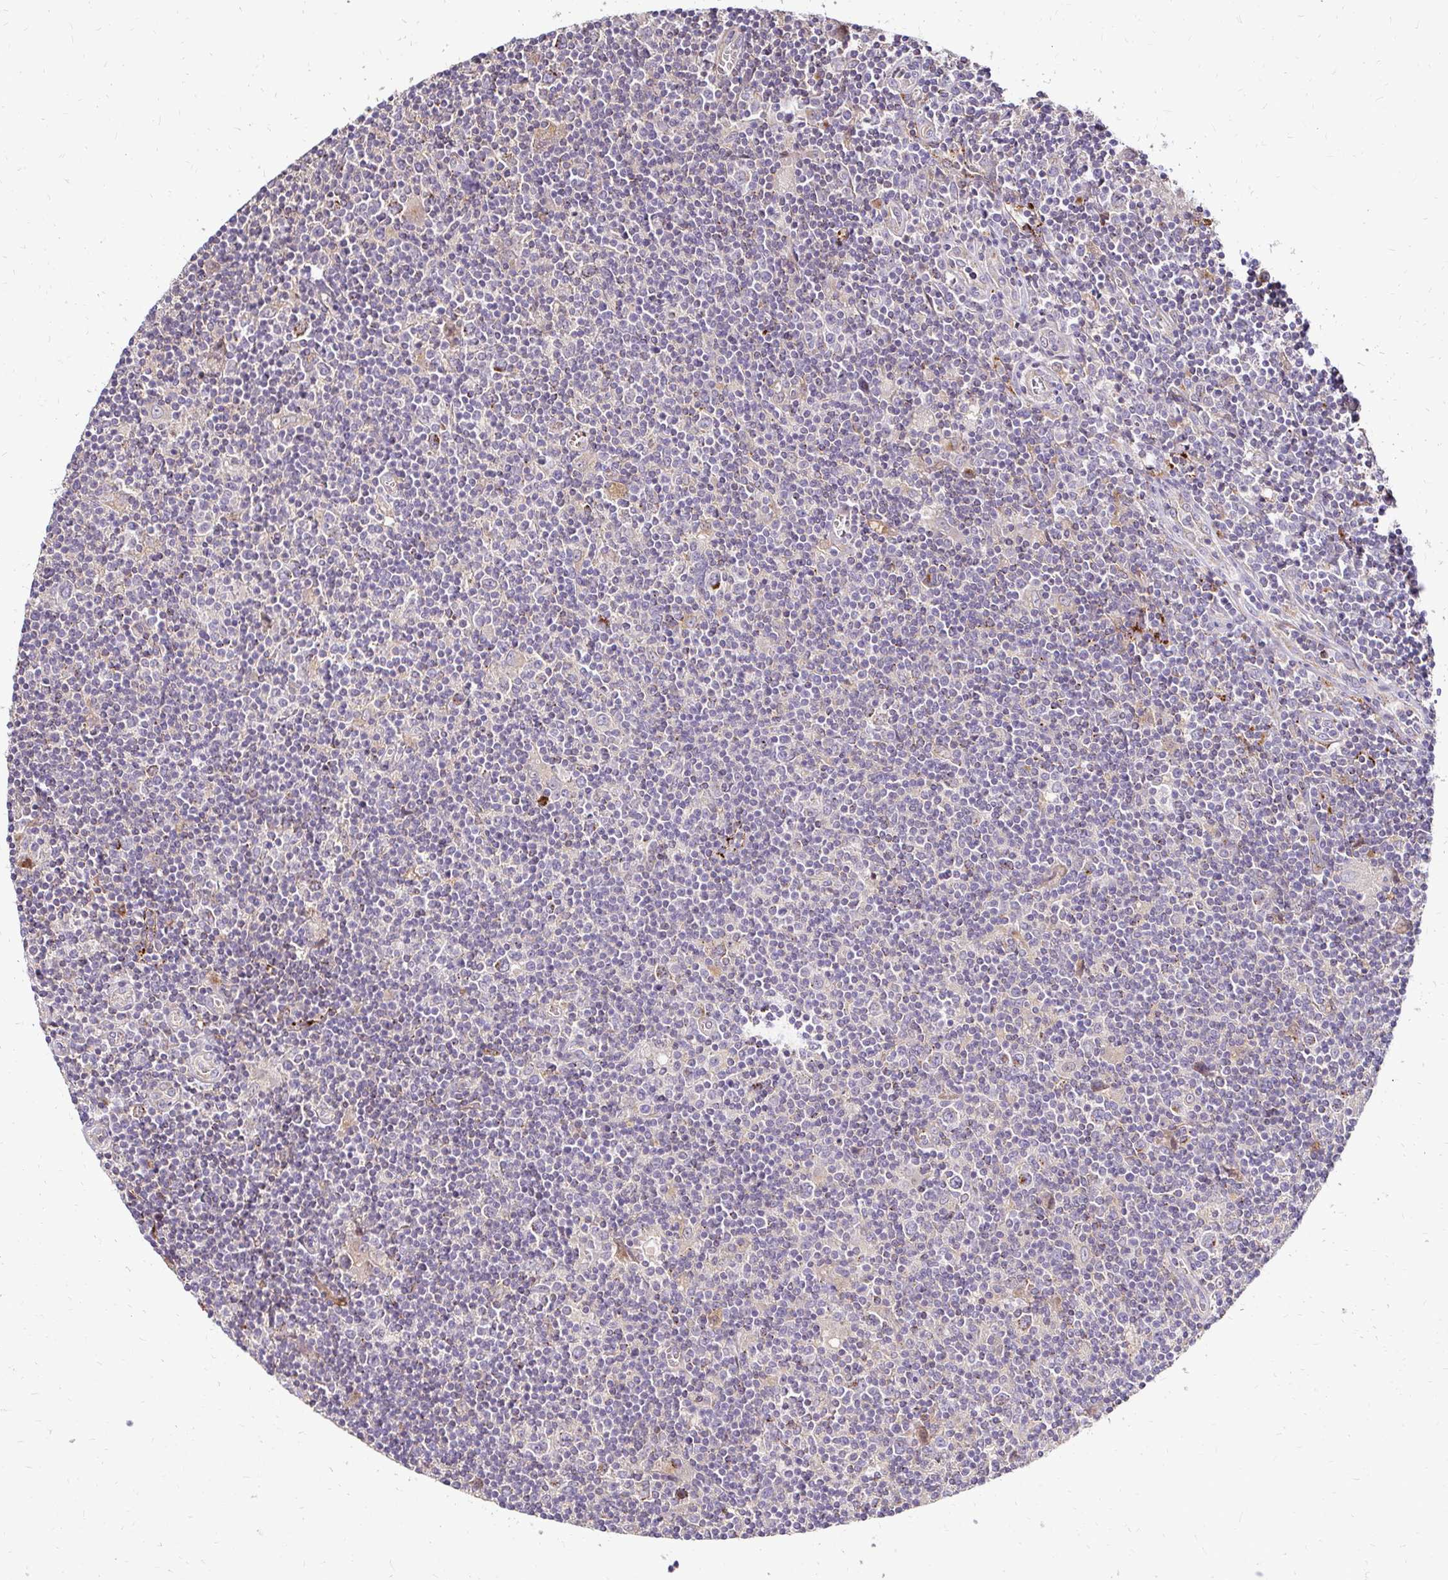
{"staining": {"intensity": "weak", "quantity": "<25%", "location": "cytoplasmic/membranous"}, "tissue": "lymphoma", "cell_type": "Tumor cells", "image_type": "cancer", "snomed": [{"axis": "morphology", "description": "Hodgkin's disease, NOS"}, {"axis": "topography", "description": "Lymph node"}], "caption": "Human Hodgkin's disease stained for a protein using IHC reveals no positivity in tumor cells.", "gene": "IDUA", "patient": {"sex": "male", "age": 40}}